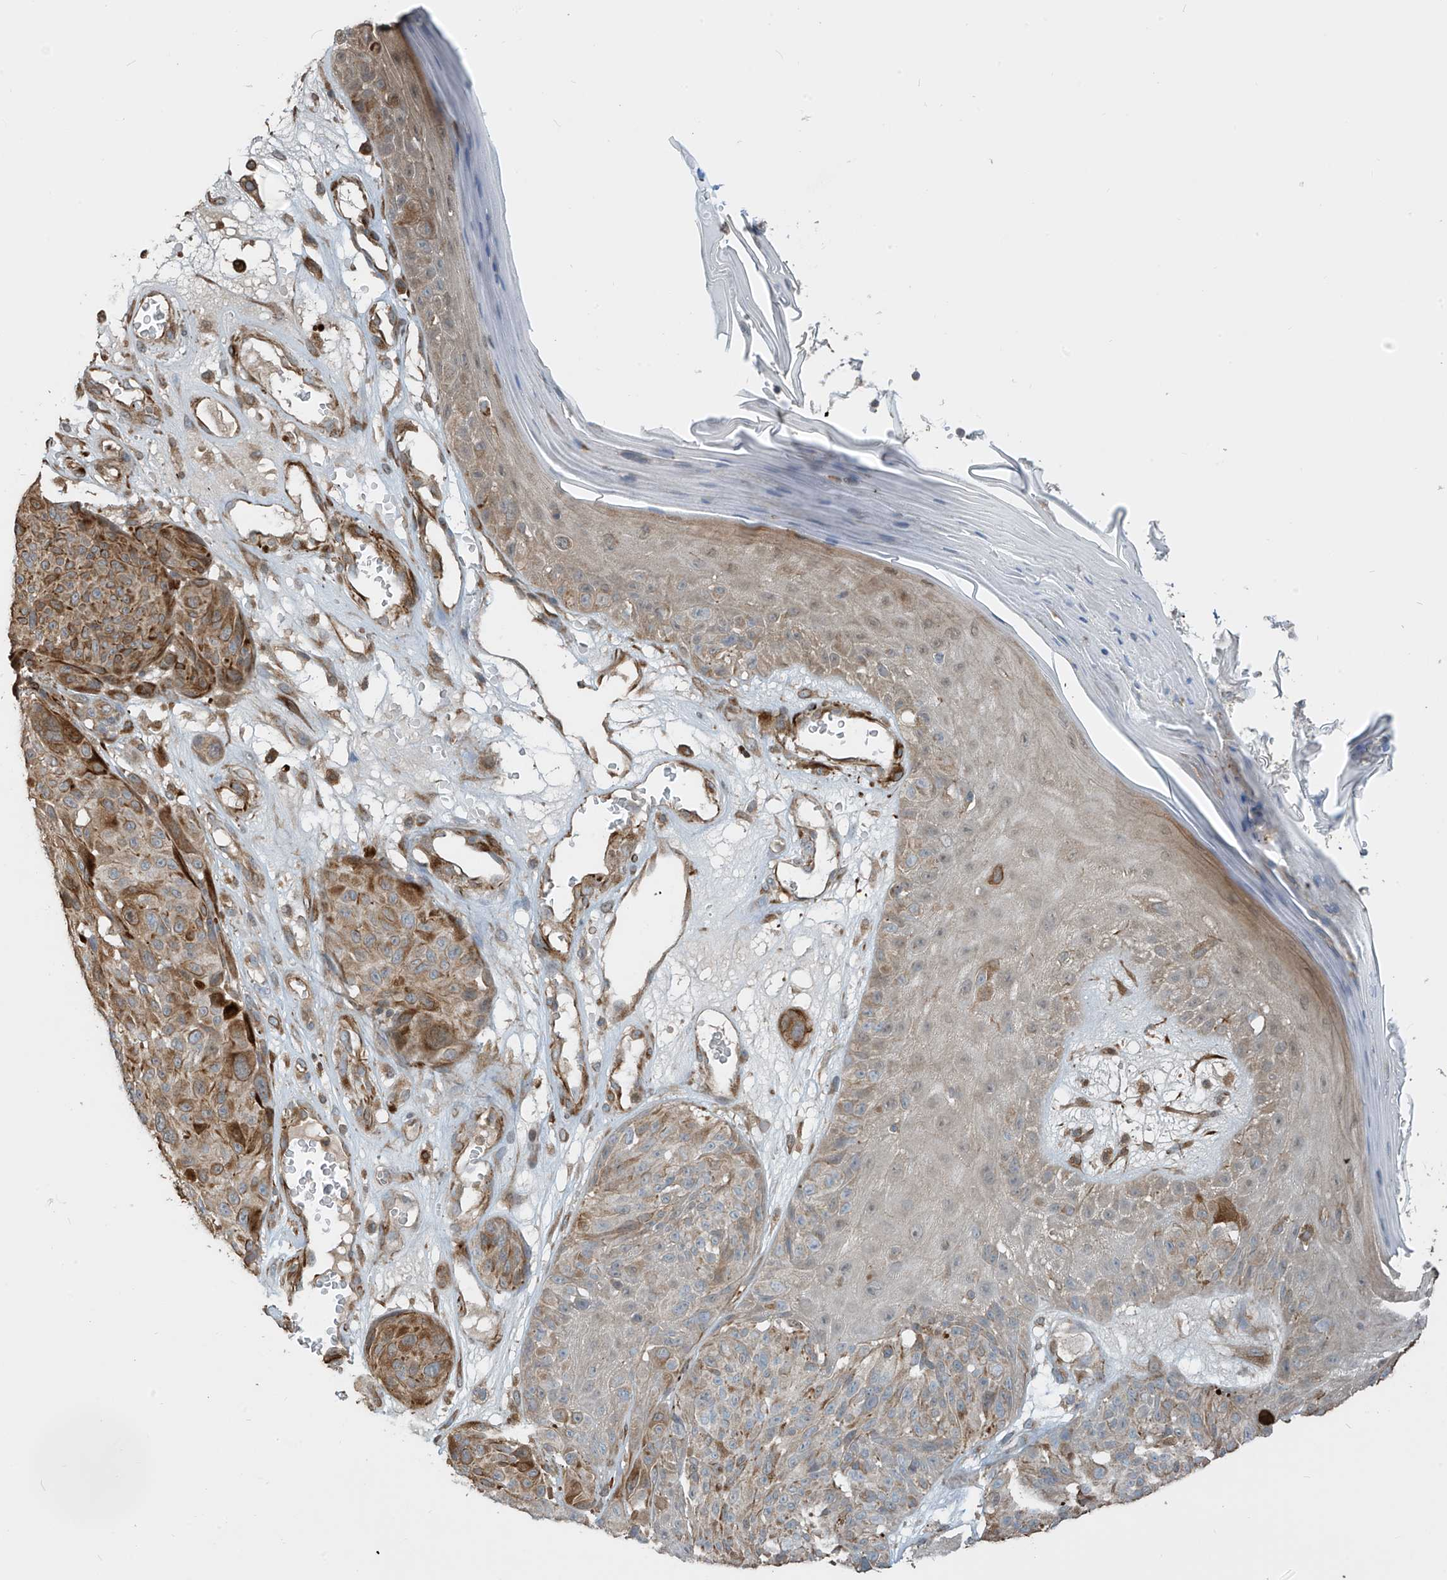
{"staining": {"intensity": "moderate", "quantity": ">75%", "location": "cytoplasmic/membranous"}, "tissue": "melanoma", "cell_type": "Tumor cells", "image_type": "cancer", "snomed": [{"axis": "morphology", "description": "Malignant melanoma, NOS"}, {"axis": "topography", "description": "Skin"}], "caption": "Protein staining of malignant melanoma tissue exhibits moderate cytoplasmic/membranous expression in about >75% of tumor cells.", "gene": "SH3BGRL3", "patient": {"sex": "male", "age": 83}}